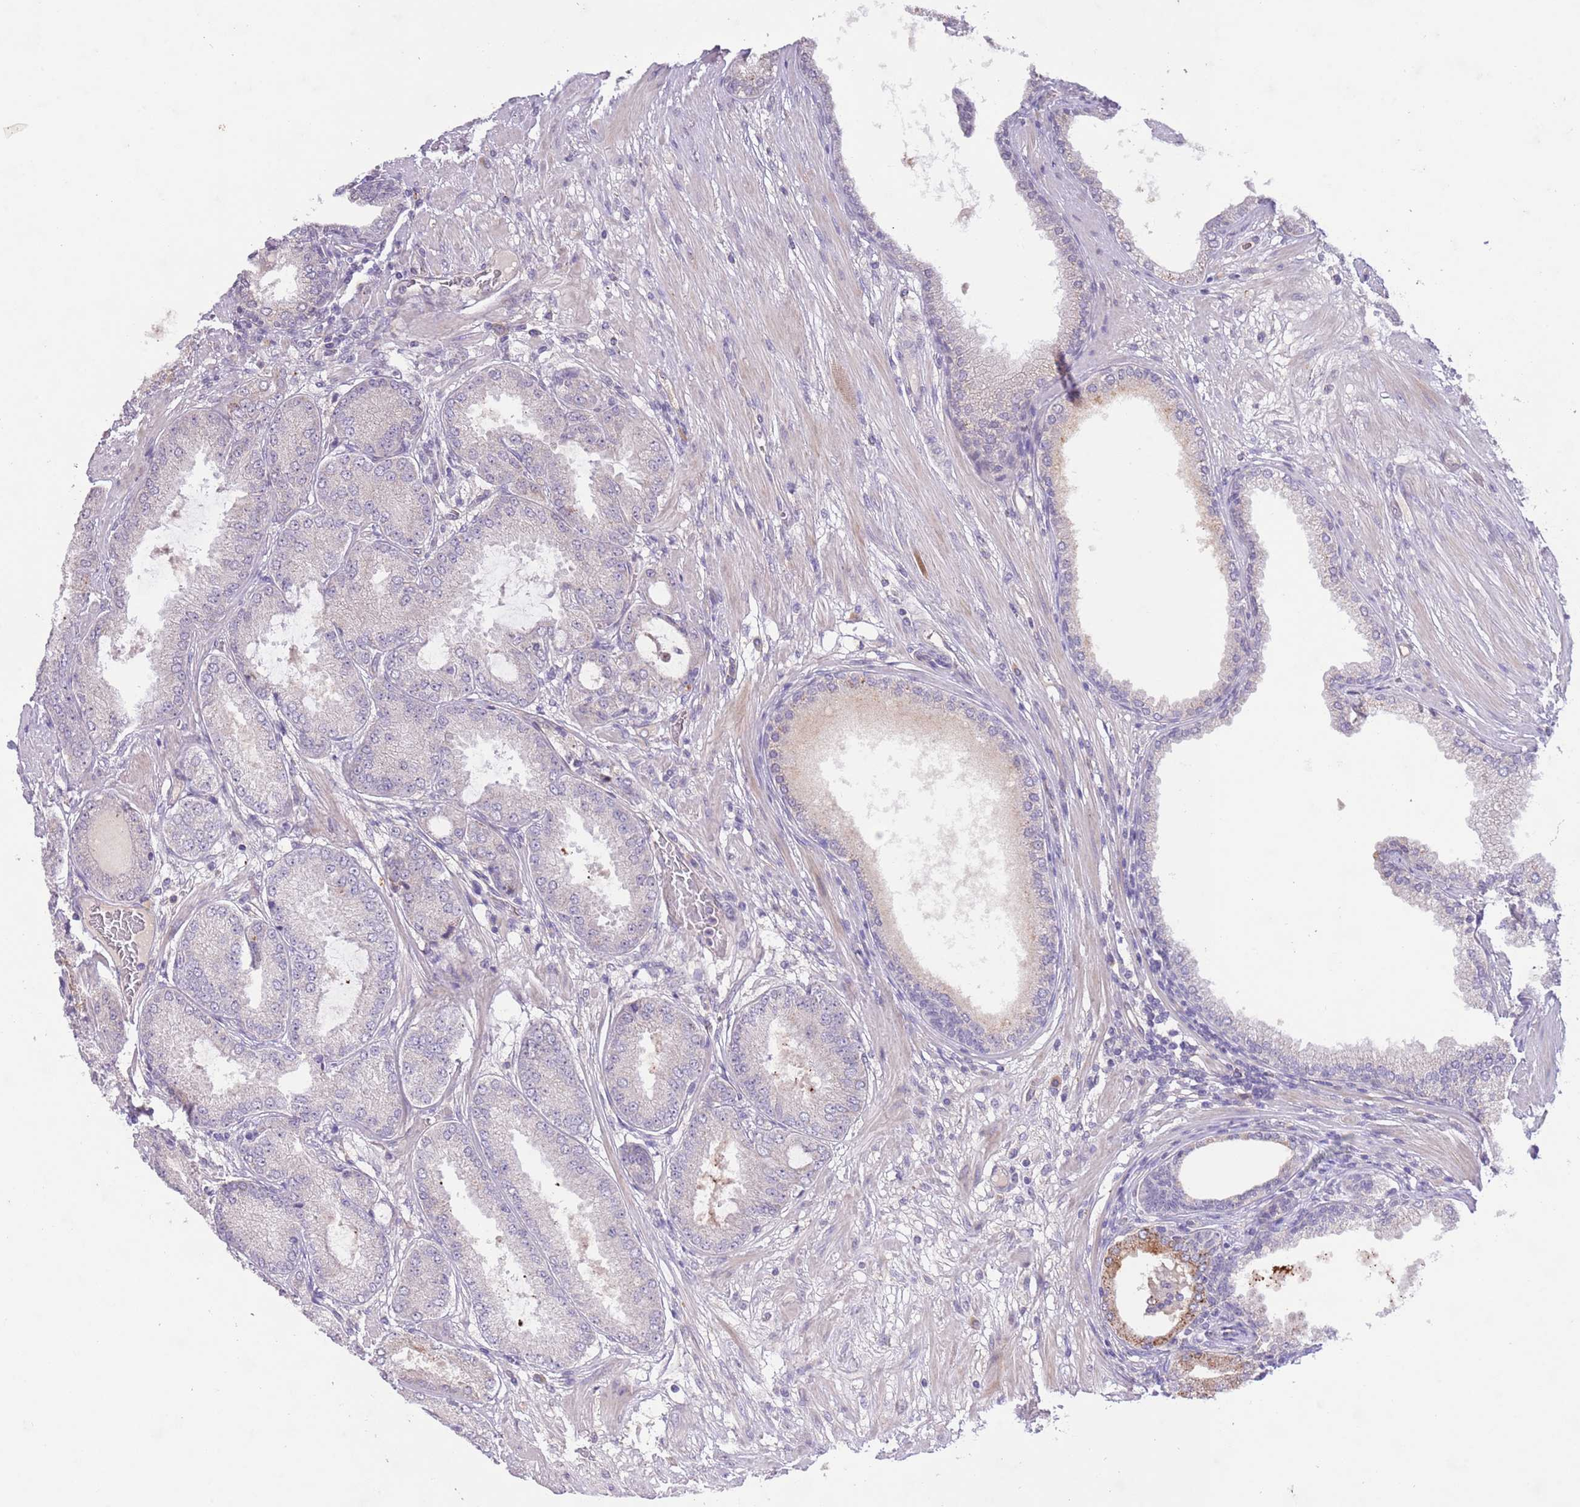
{"staining": {"intensity": "negative", "quantity": "none", "location": "none"}, "tissue": "prostate cancer", "cell_type": "Tumor cells", "image_type": "cancer", "snomed": [{"axis": "morphology", "description": "Adenocarcinoma, High grade"}, {"axis": "topography", "description": "Prostate"}], "caption": "This is a micrograph of immunohistochemistry (IHC) staining of prostate cancer (high-grade adenocarcinoma), which shows no staining in tumor cells.", "gene": "ZNF658", "patient": {"sex": "male", "age": 71}}